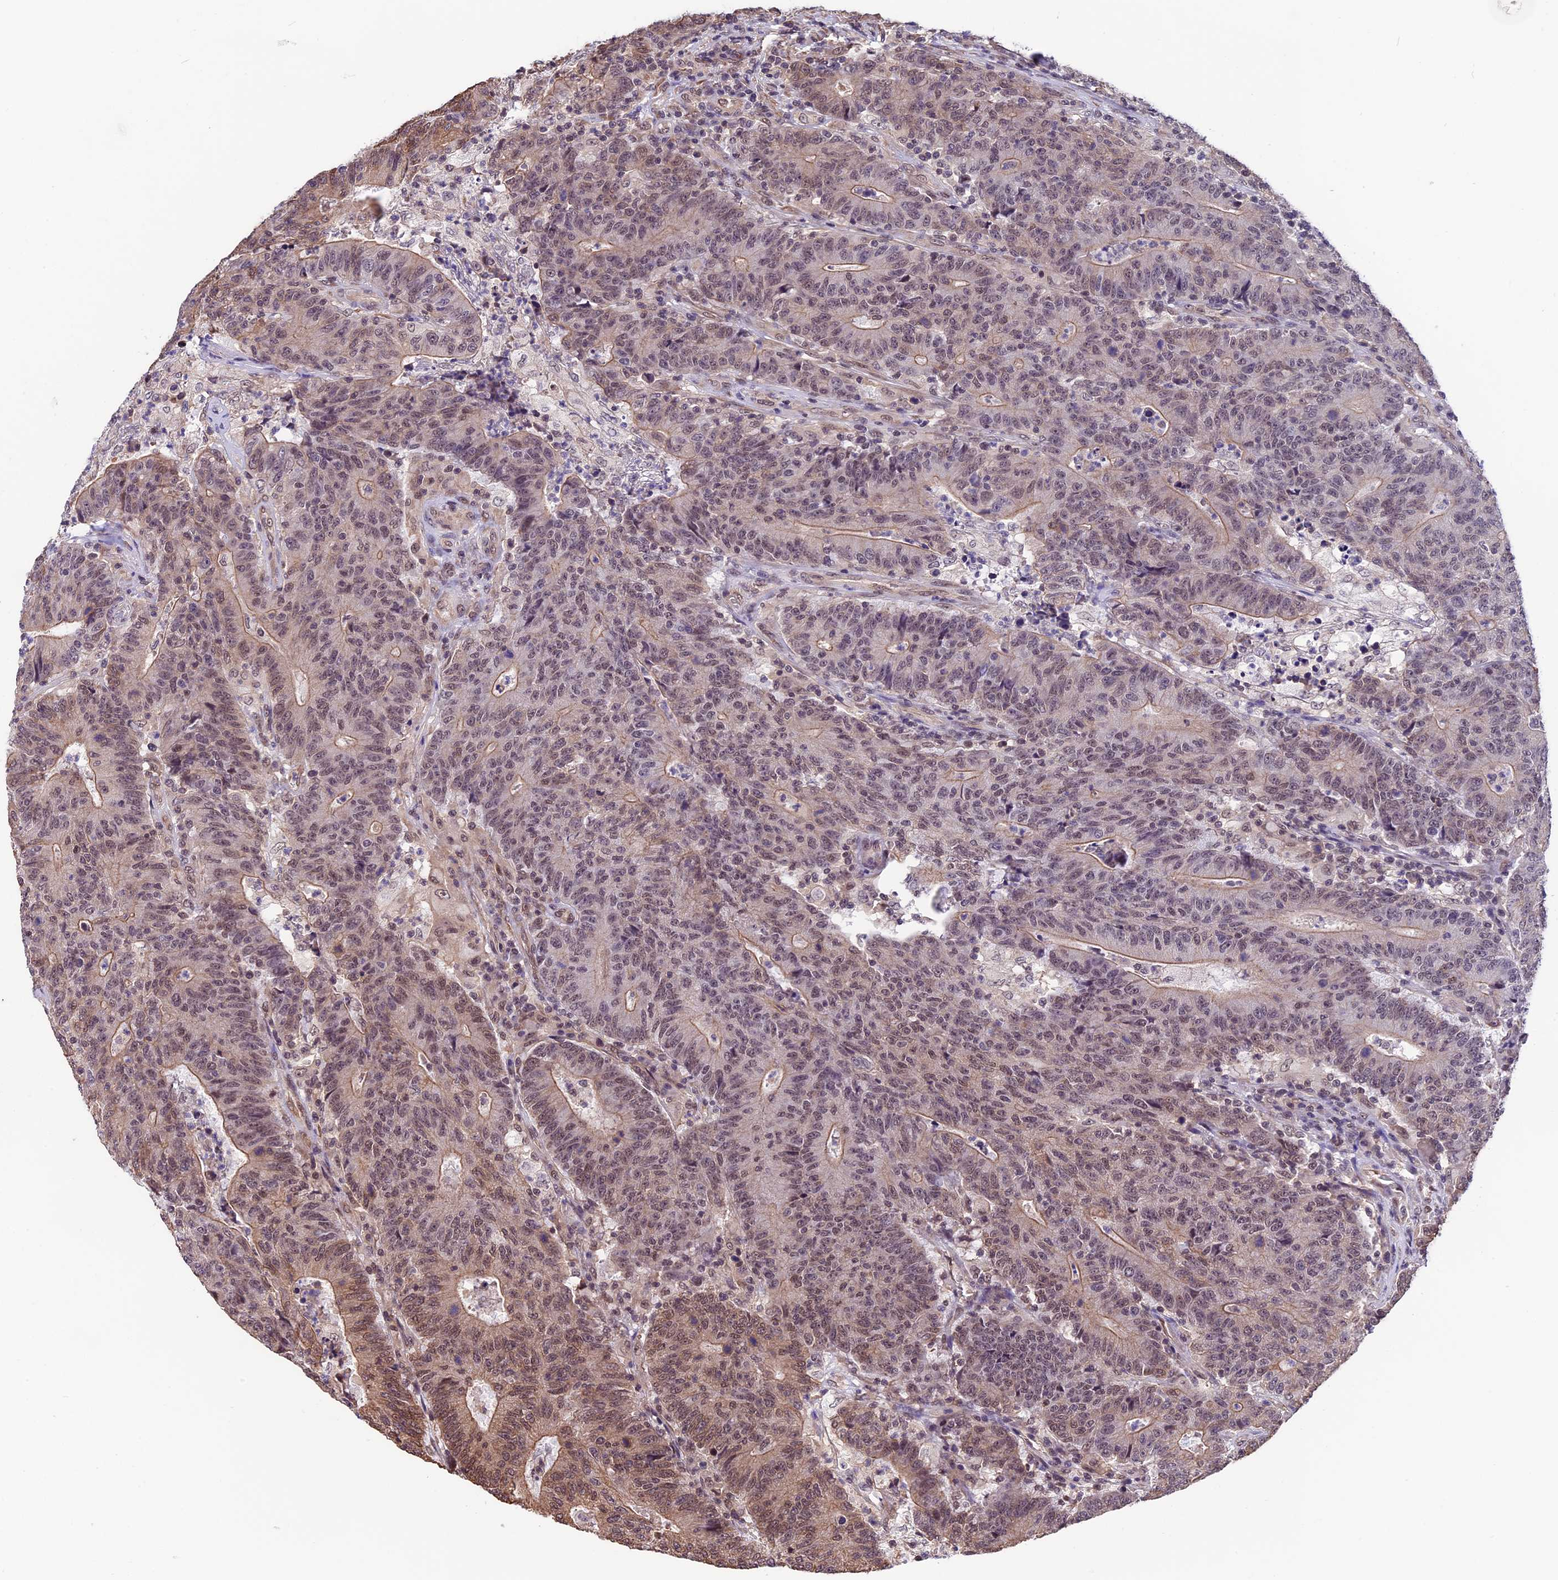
{"staining": {"intensity": "moderate", "quantity": ">75%", "location": "cytoplasmic/membranous,nuclear"}, "tissue": "colorectal cancer", "cell_type": "Tumor cells", "image_type": "cancer", "snomed": [{"axis": "morphology", "description": "Adenocarcinoma, NOS"}, {"axis": "topography", "description": "Colon"}], "caption": "Brown immunohistochemical staining in colorectal adenocarcinoma displays moderate cytoplasmic/membranous and nuclear staining in about >75% of tumor cells.", "gene": "ZC3H4", "patient": {"sex": "female", "age": 75}}